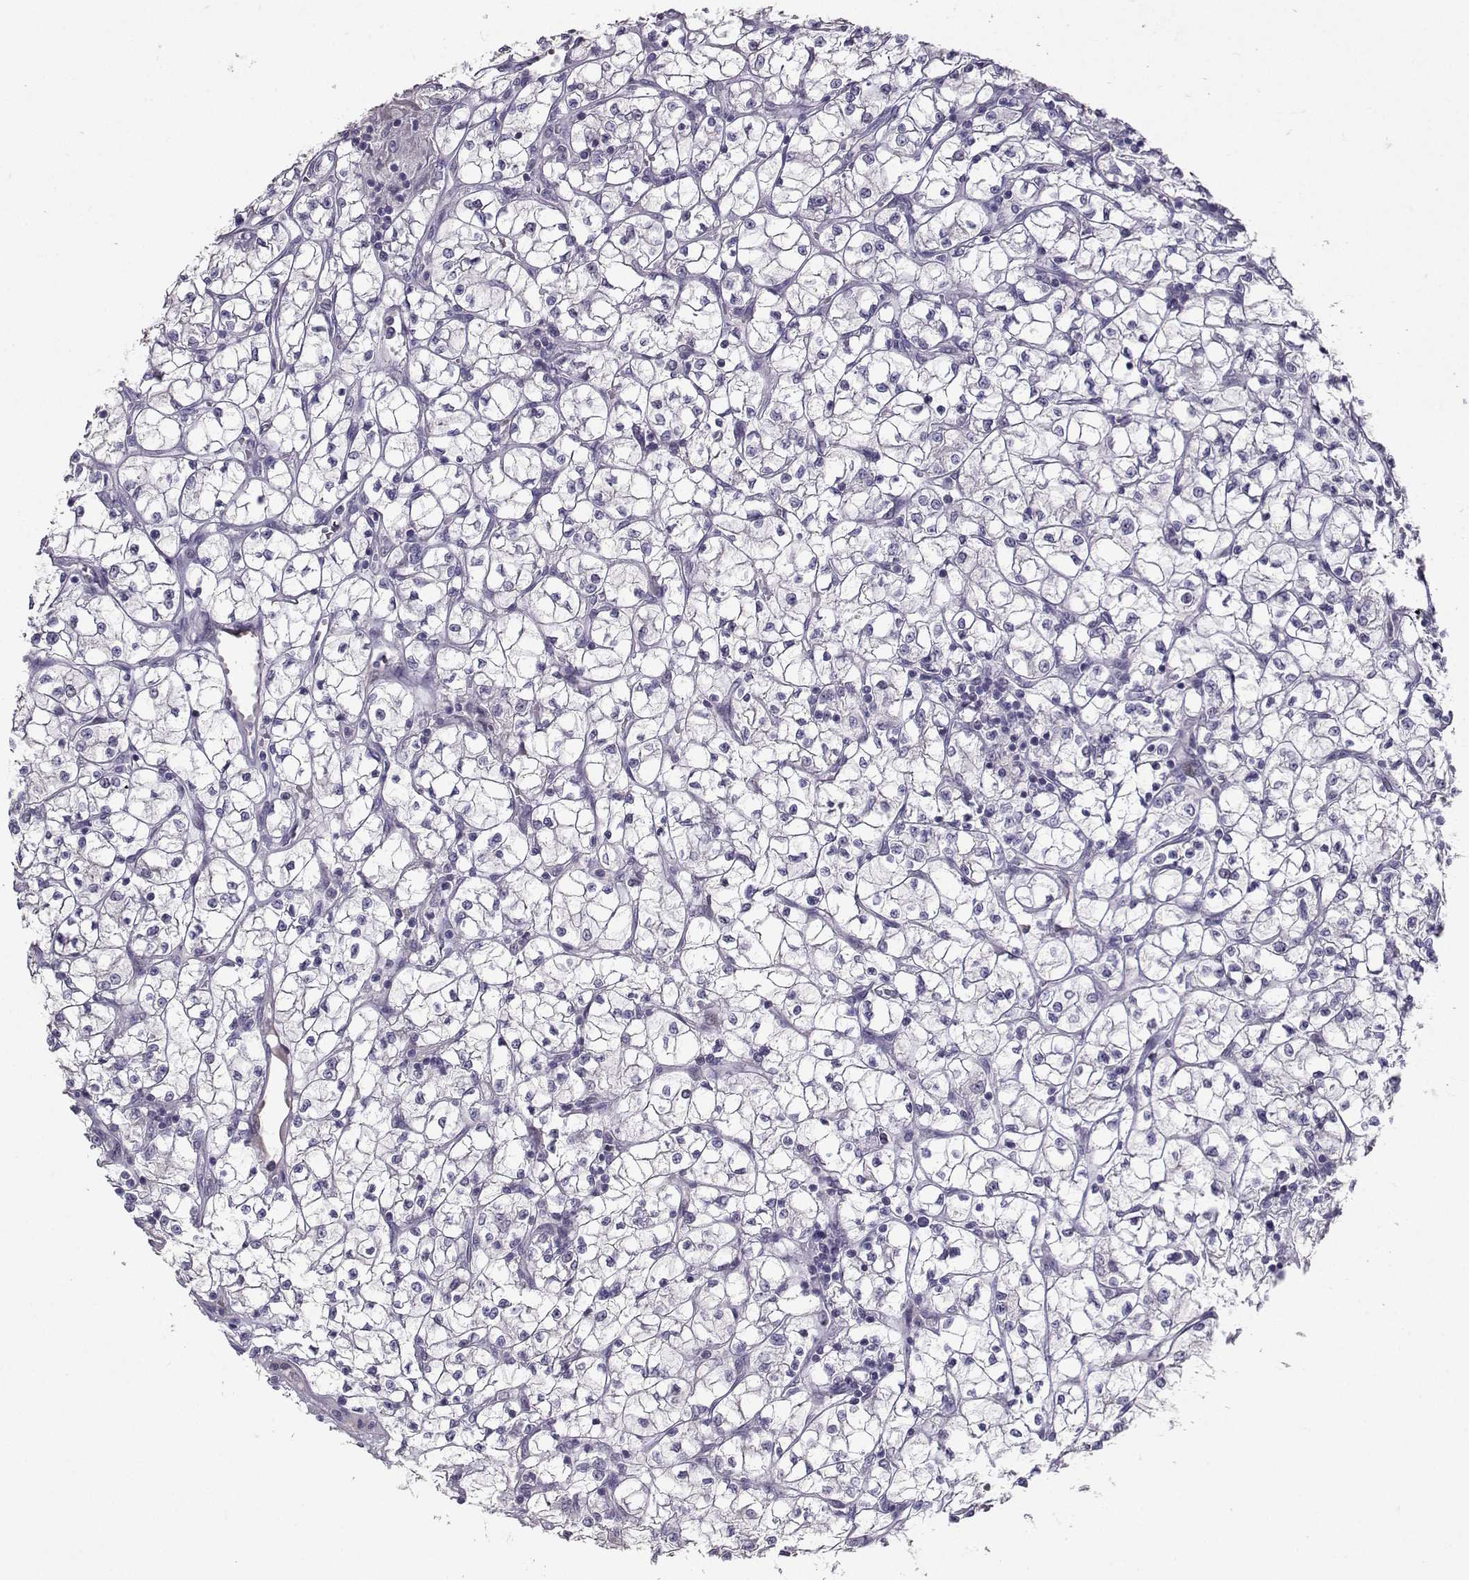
{"staining": {"intensity": "negative", "quantity": "none", "location": "none"}, "tissue": "renal cancer", "cell_type": "Tumor cells", "image_type": "cancer", "snomed": [{"axis": "morphology", "description": "Adenocarcinoma, NOS"}, {"axis": "topography", "description": "Kidney"}], "caption": "Immunohistochemistry (IHC) of renal adenocarcinoma shows no staining in tumor cells.", "gene": "CARTPT", "patient": {"sex": "female", "age": 64}}